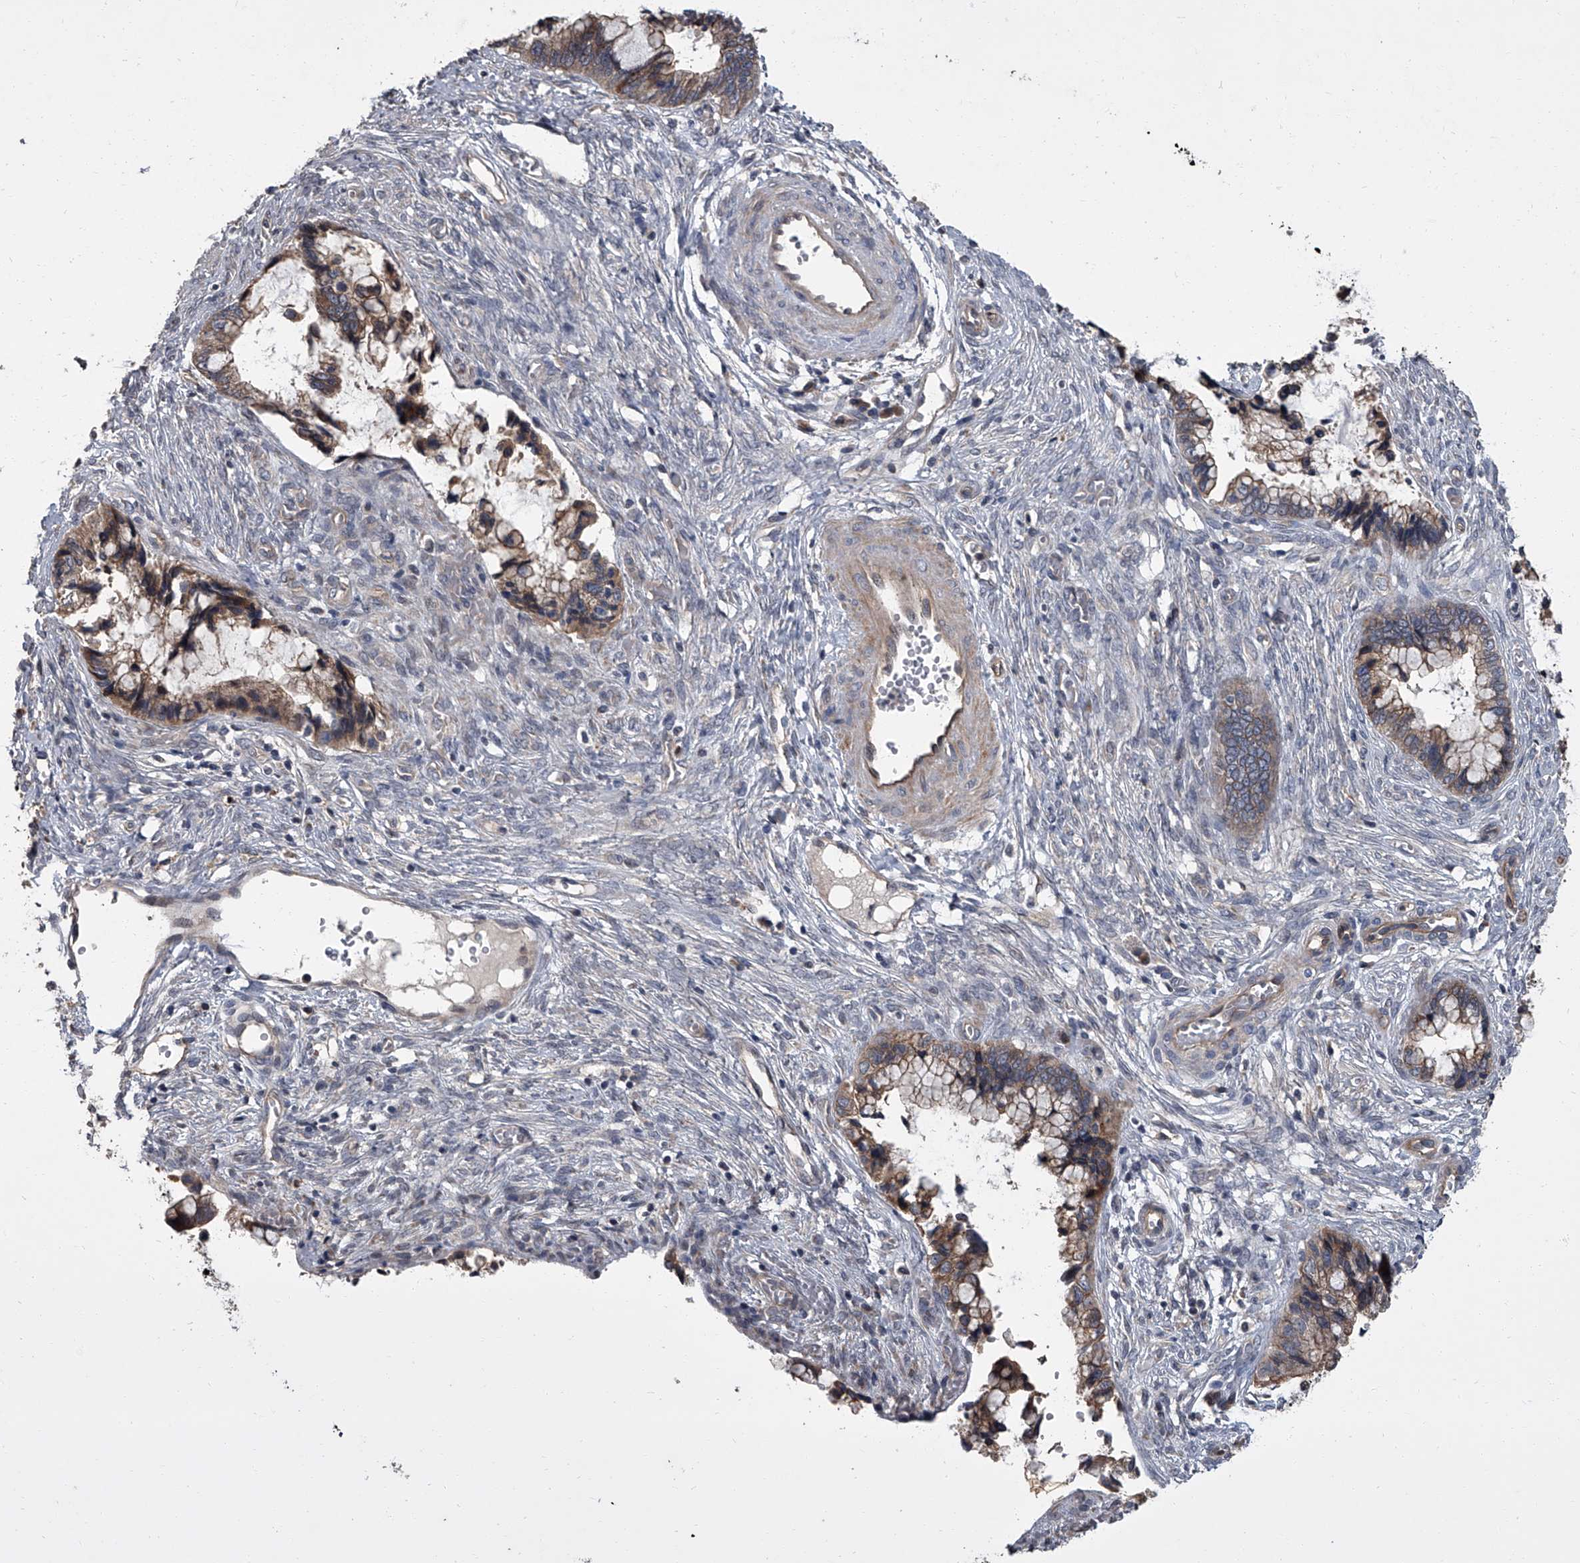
{"staining": {"intensity": "moderate", "quantity": ">75%", "location": "cytoplasmic/membranous"}, "tissue": "cervical cancer", "cell_type": "Tumor cells", "image_type": "cancer", "snomed": [{"axis": "morphology", "description": "Adenocarcinoma, NOS"}, {"axis": "topography", "description": "Cervix"}], "caption": "A micrograph of human adenocarcinoma (cervical) stained for a protein displays moderate cytoplasmic/membranous brown staining in tumor cells. Nuclei are stained in blue.", "gene": "SIRT4", "patient": {"sex": "female", "age": 44}}